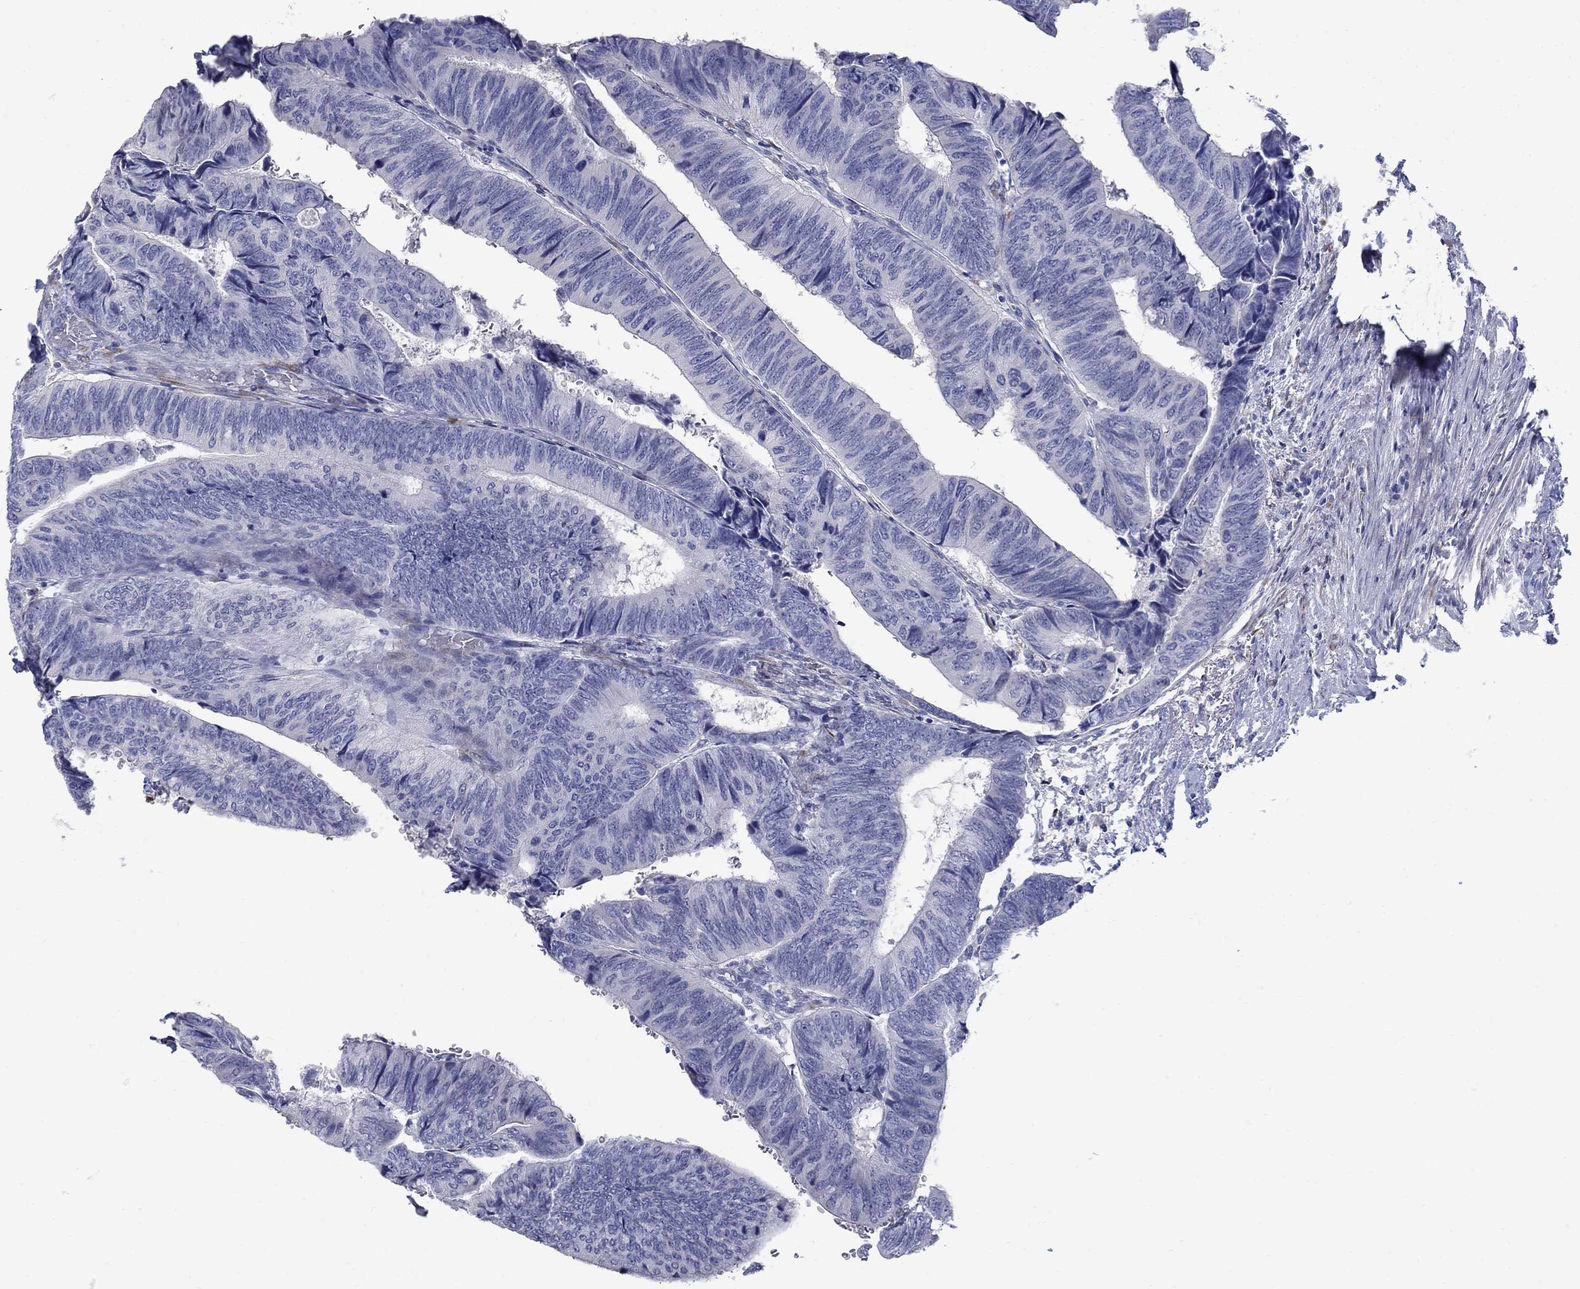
{"staining": {"intensity": "negative", "quantity": "none", "location": "none"}, "tissue": "colorectal cancer", "cell_type": "Tumor cells", "image_type": "cancer", "snomed": [{"axis": "morphology", "description": "Normal tissue, NOS"}, {"axis": "morphology", "description": "Adenocarcinoma, NOS"}, {"axis": "topography", "description": "Rectum"}, {"axis": "topography", "description": "Peripheral nerve tissue"}], "caption": "An IHC micrograph of colorectal cancer is shown. There is no staining in tumor cells of colorectal cancer.", "gene": "REEP2", "patient": {"sex": "male", "age": 92}}